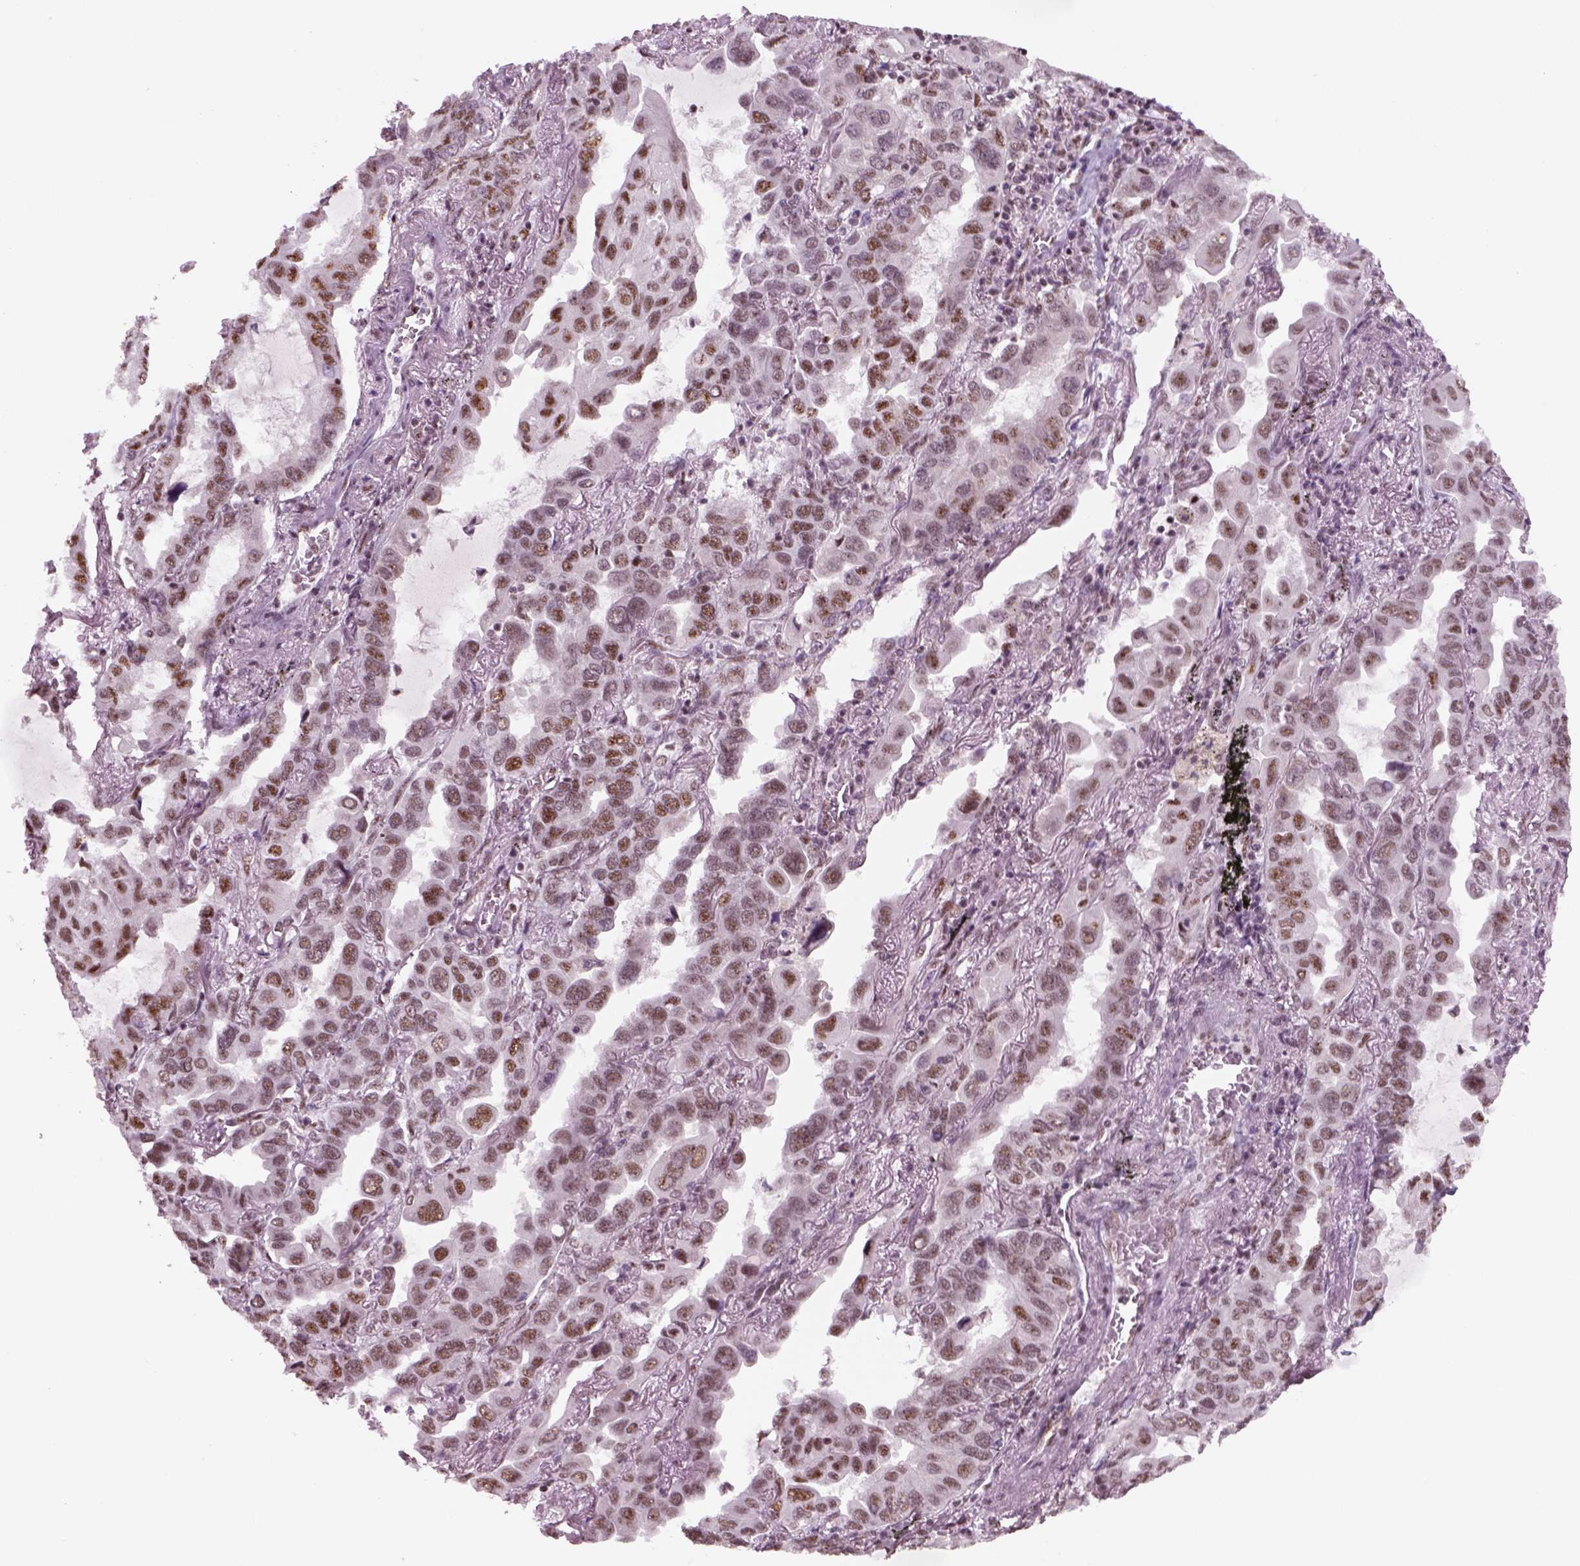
{"staining": {"intensity": "moderate", "quantity": "25%-75%", "location": "nuclear"}, "tissue": "lung cancer", "cell_type": "Tumor cells", "image_type": "cancer", "snomed": [{"axis": "morphology", "description": "Adenocarcinoma, NOS"}, {"axis": "topography", "description": "Lung"}], "caption": "Tumor cells demonstrate medium levels of moderate nuclear expression in approximately 25%-75% of cells in adenocarcinoma (lung). The staining was performed using DAB (3,3'-diaminobenzidine) to visualize the protein expression in brown, while the nuclei were stained in blue with hematoxylin (Magnification: 20x).", "gene": "GTF2F1", "patient": {"sex": "male", "age": 64}}